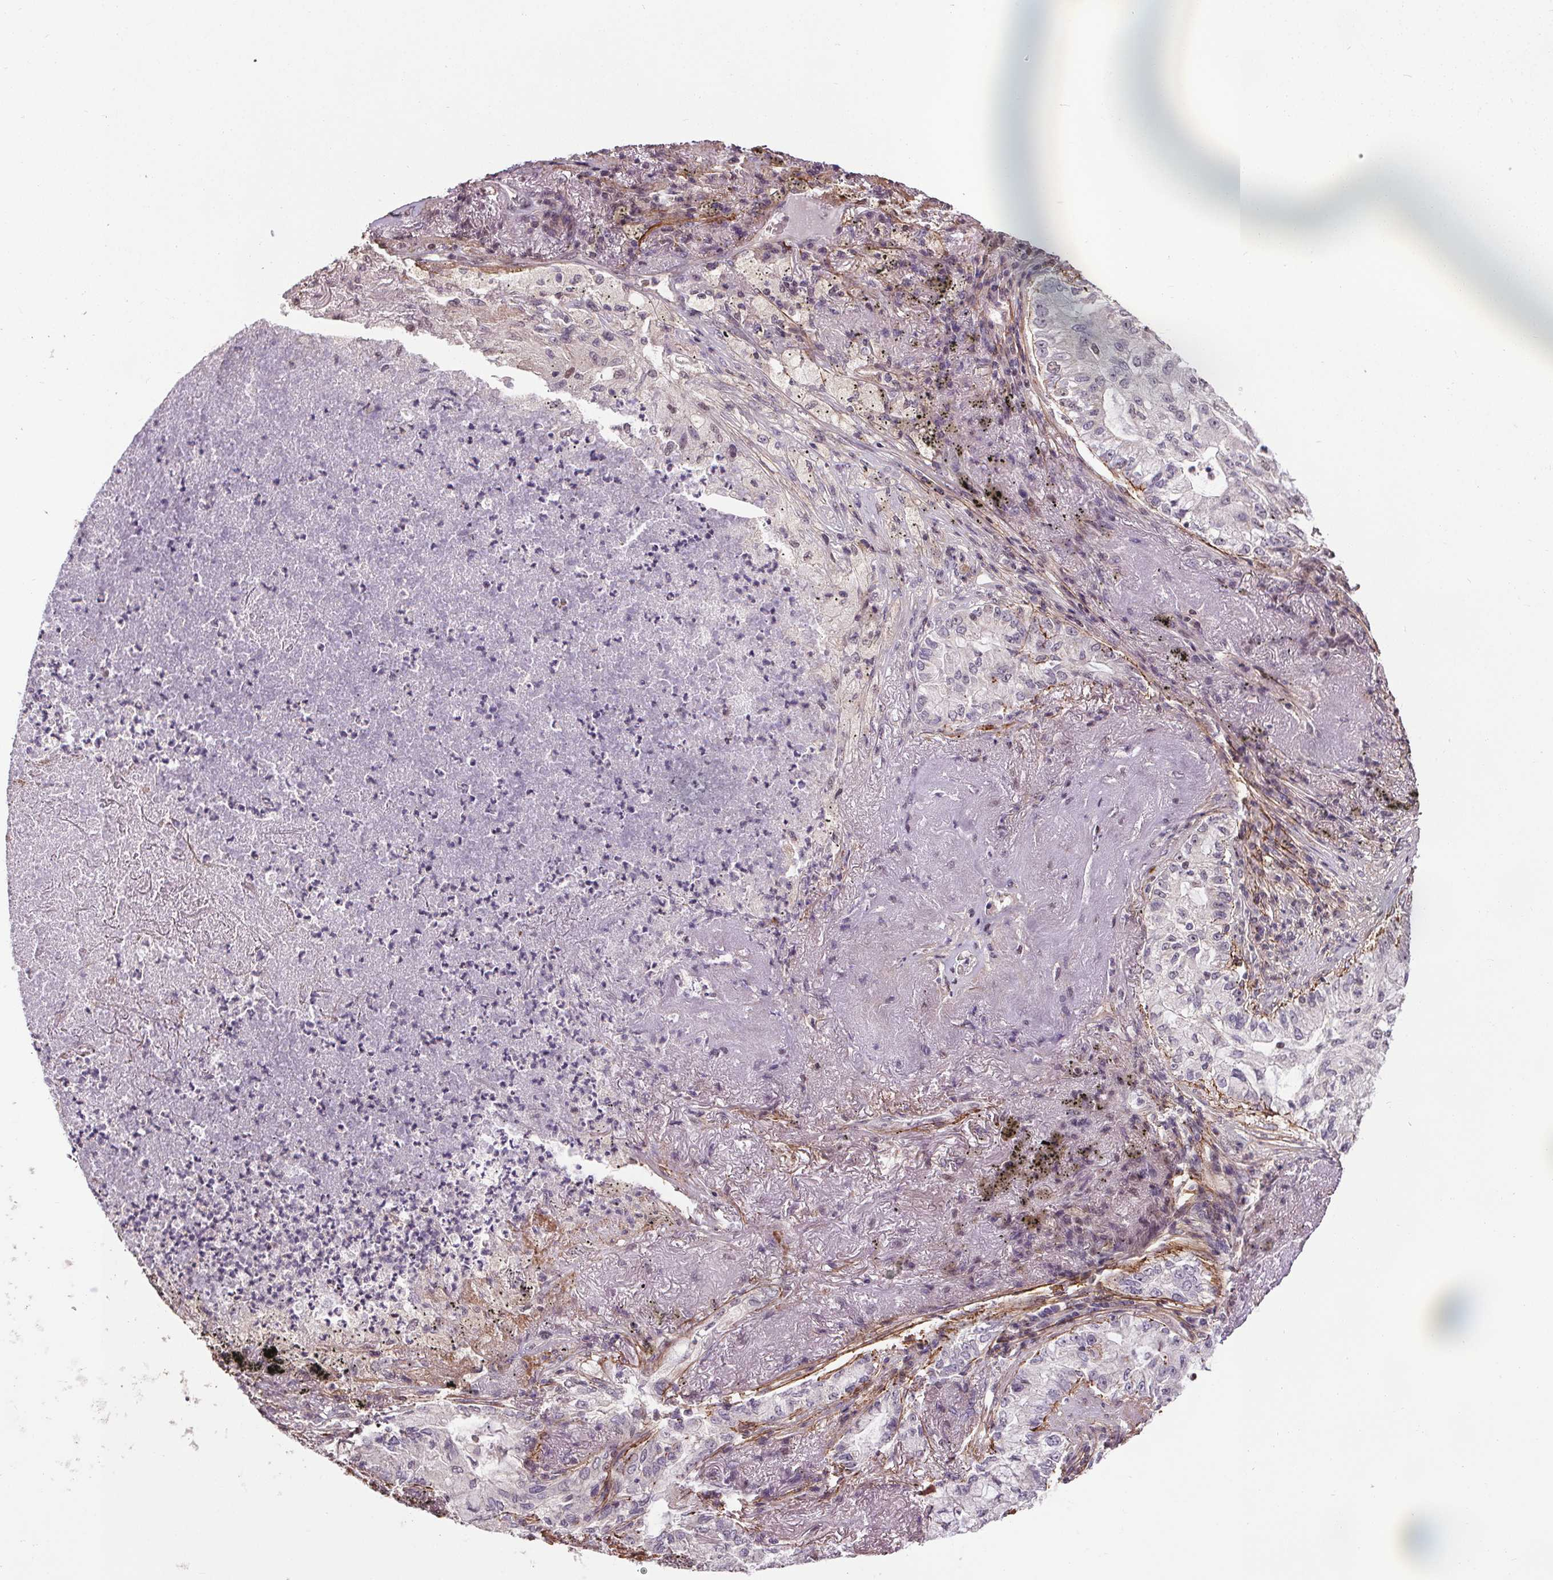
{"staining": {"intensity": "negative", "quantity": "none", "location": "none"}, "tissue": "lung cancer", "cell_type": "Tumor cells", "image_type": "cancer", "snomed": [{"axis": "morphology", "description": "Adenocarcinoma, NOS"}, {"axis": "topography", "description": "Lung"}], "caption": "Tumor cells show no significant positivity in lung adenocarcinoma.", "gene": "KIAA0232", "patient": {"sex": "female", "age": 73}}